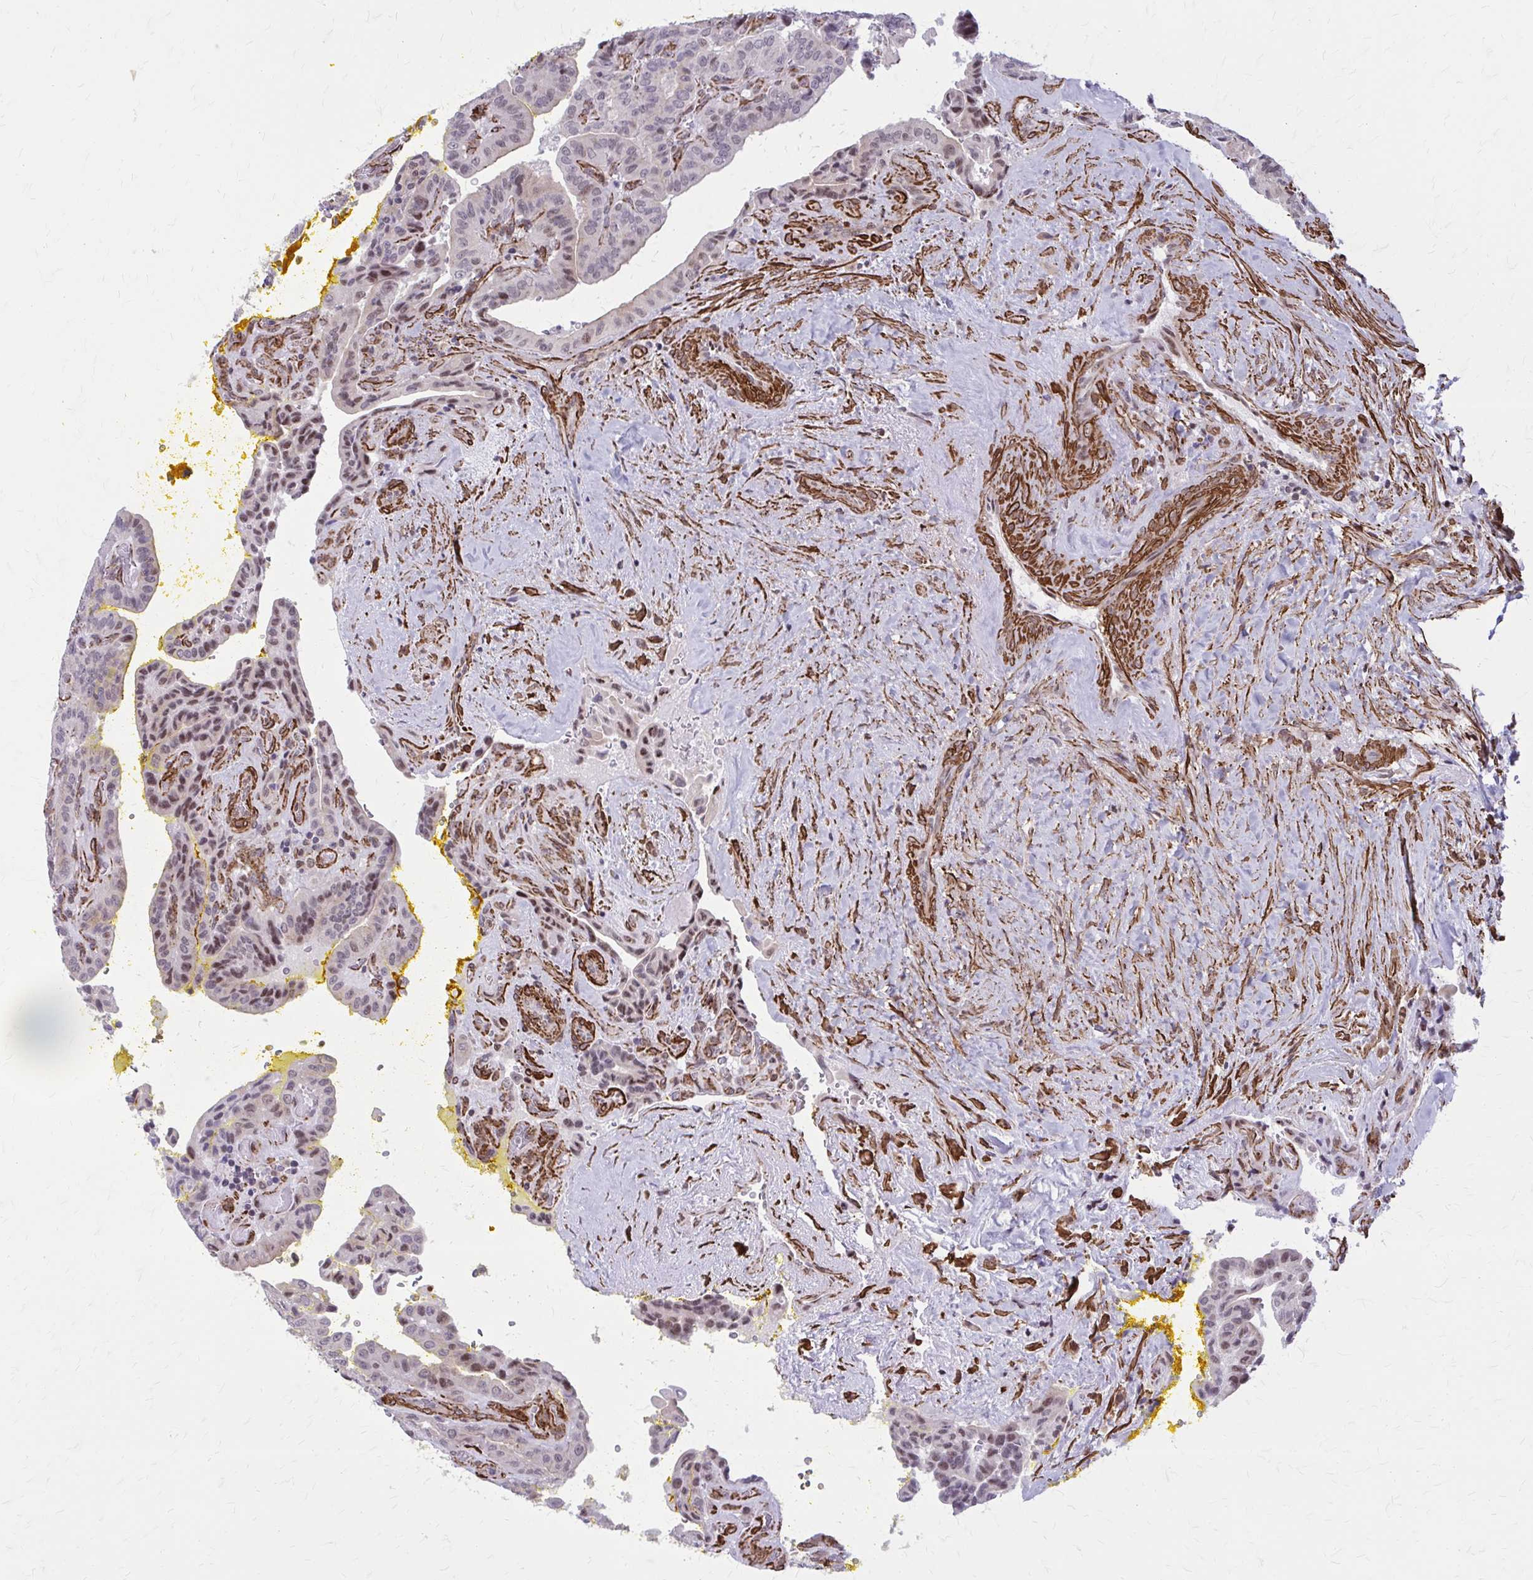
{"staining": {"intensity": "weak", "quantity": "<25%", "location": "nuclear"}, "tissue": "thyroid cancer", "cell_type": "Tumor cells", "image_type": "cancer", "snomed": [{"axis": "morphology", "description": "Papillary adenocarcinoma, NOS"}, {"axis": "topography", "description": "Thyroid gland"}], "caption": "An immunohistochemistry (IHC) image of thyroid cancer is shown. There is no staining in tumor cells of thyroid cancer.", "gene": "NRBF2", "patient": {"sex": "male", "age": 87}}